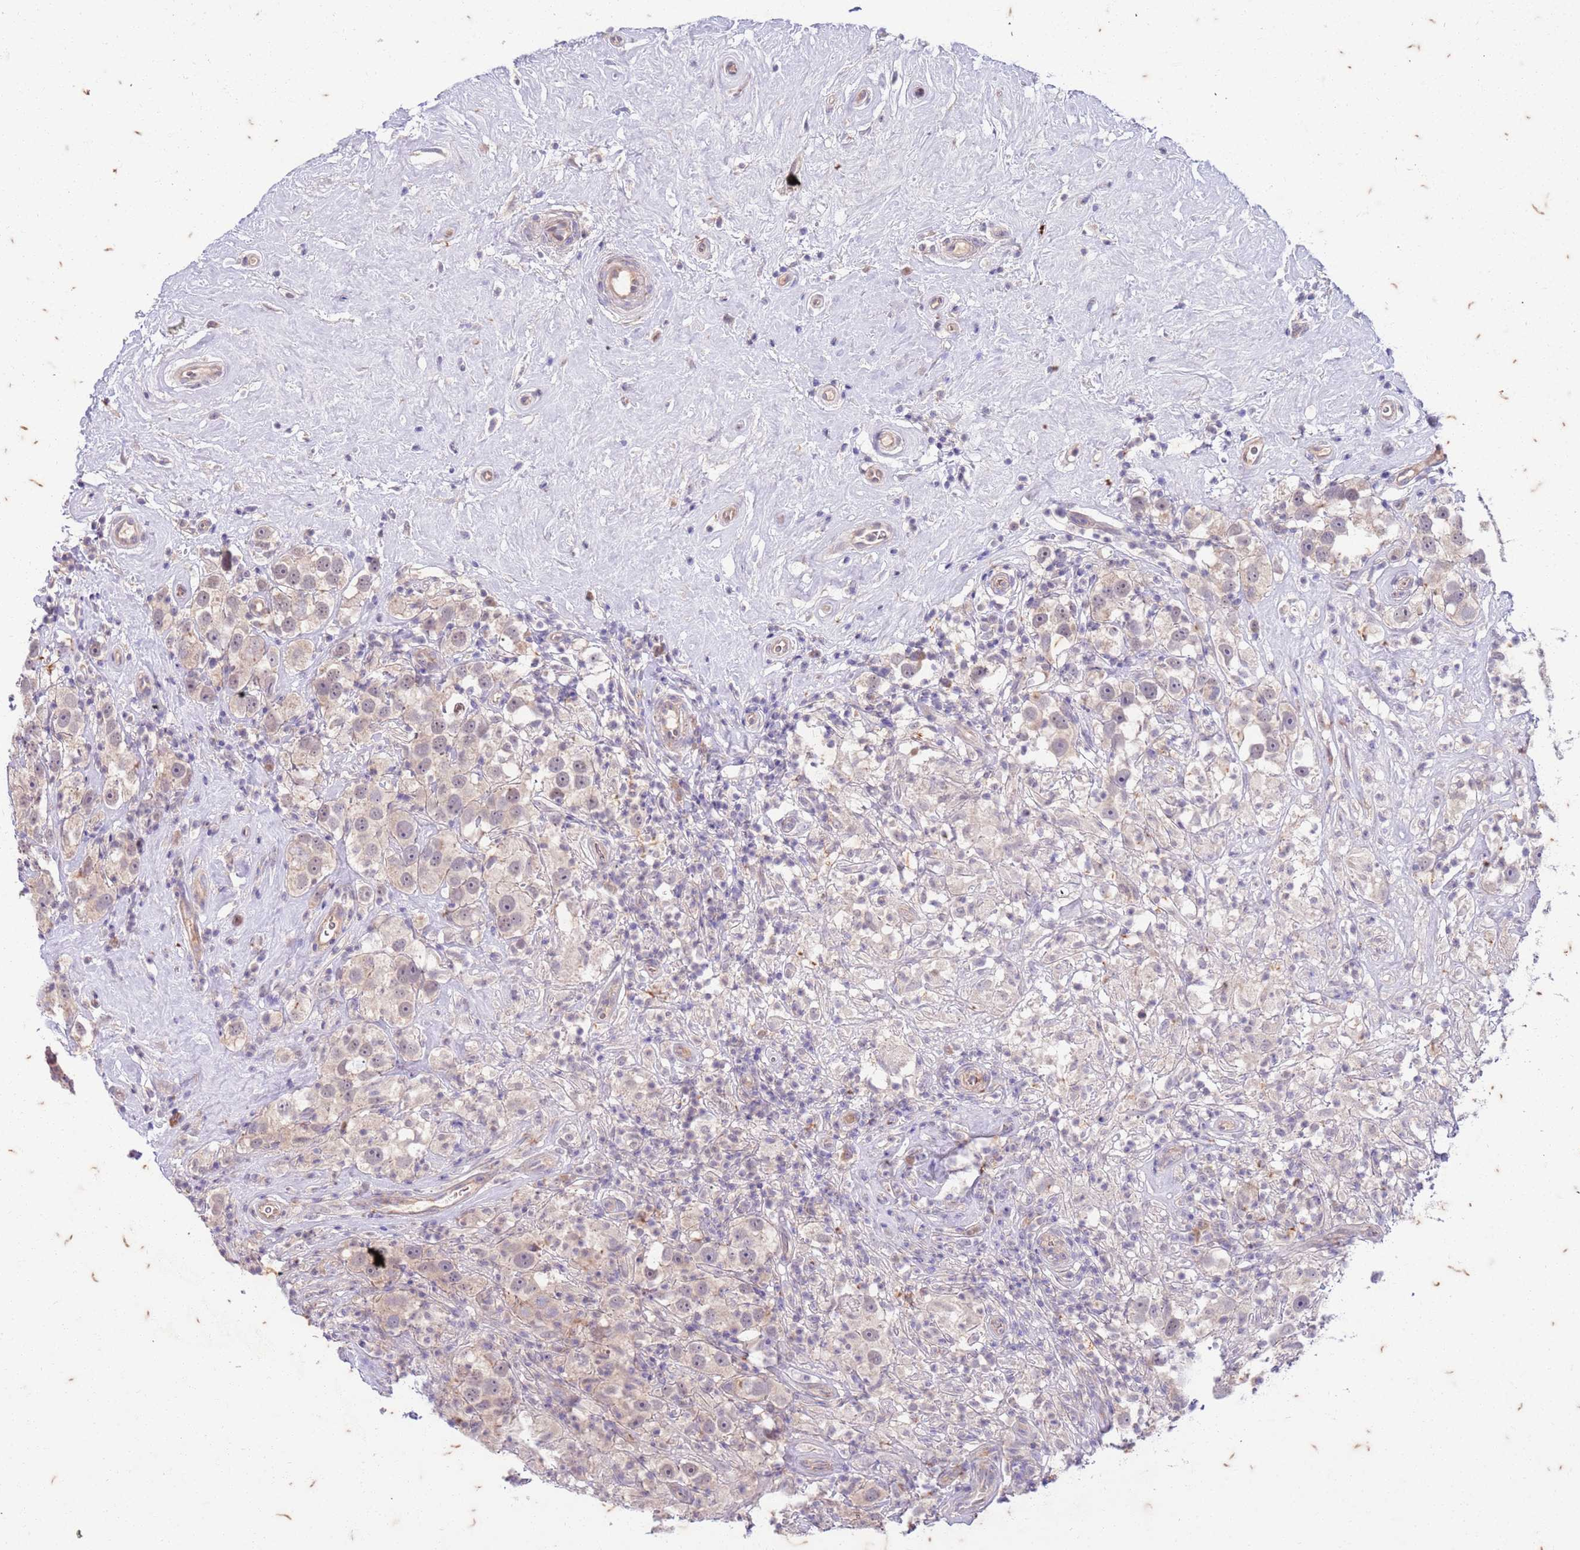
{"staining": {"intensity": "weak", "quantity": "<25%", "location": "cytoplasmic/membranous"}, "tissue": "testis cancer", "cell_type": "Tumor cells", "image_type": "cancer", "snomed": [{"axis": "morphology", "description": "Seminoma, NOS"}, {"axis": "topography", "description": "Testis"}], "caption": "Micrograph shows no protein positivity in tumor cells of testis cancer (seminoma) tissue.", "gene": "RAPGEF3", "patient": {"sex": "male", "age": 49}}